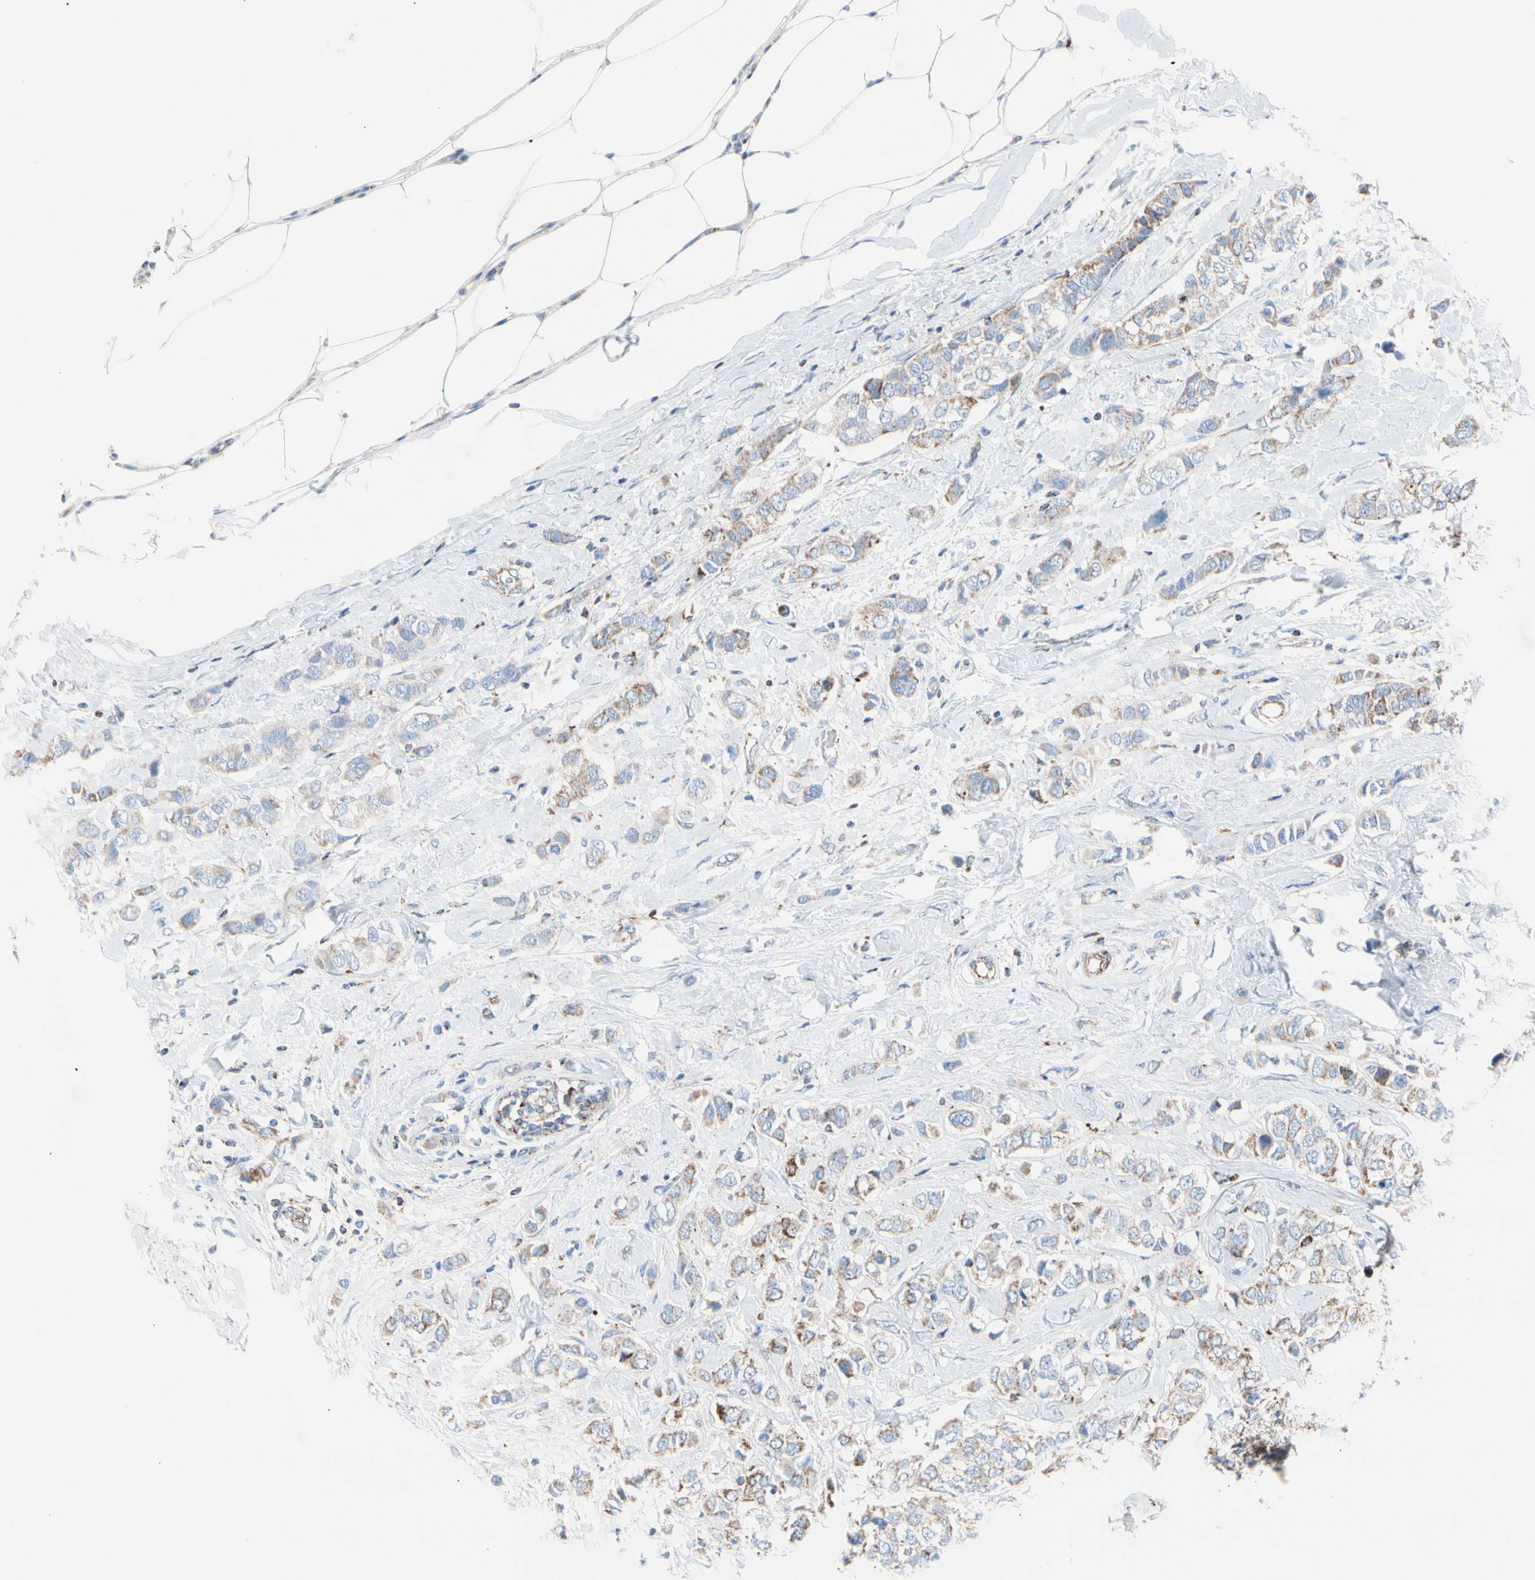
{"staining": {"intensity": "moderate", "quantity": "25%-75%", "location": "cytoplasmic/membranous"}, "tissue": "breast cancer", "cell_type": "Tumor cells", "image_type": "cancer", "snomed": [{"axis": "morphology", "description": "Duct carcinoma"}, {"axis": "topography", "description": "Breast"}], "caption": "Breast cancer was stained to show a protein in brown. There is medium levels of moderate cytoplasmic/membranous positivity in approximately 25%-75% of tumor cells.", "gene": "HK1", "patient": {"sex": "female", "age": 50}}